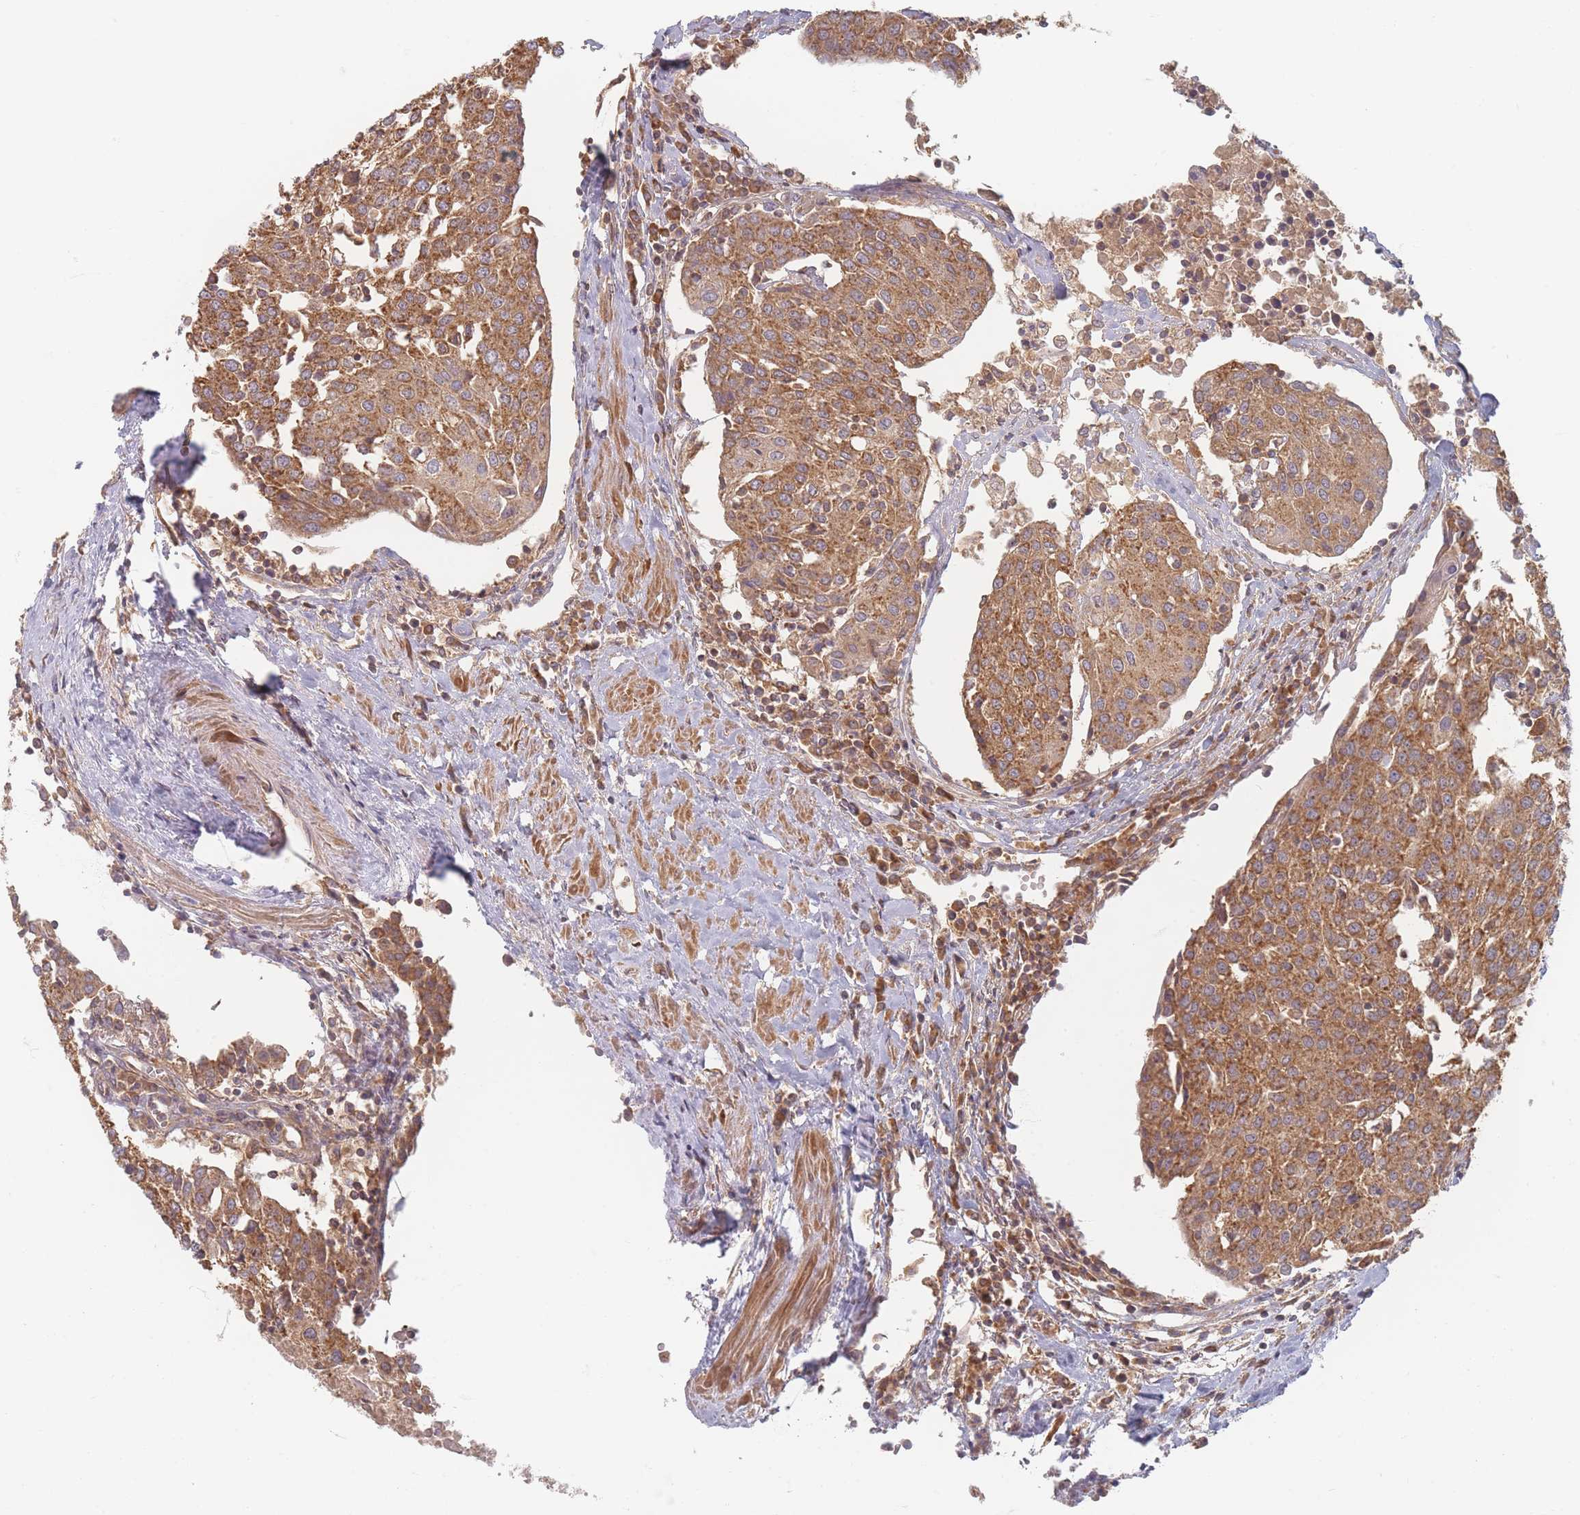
{"staining": {"intensity": "moderate", "quantity": ">75%", "location": "cytoplasmic/membranous"}, "tissue": "urothelial cancer", "cell_type": "Tumor cells", "image_type": "cancer", "snomed": [{"axis": "morphology", "description": "Urothelial carcinoma, High grade"}, {"axis": "topography", "description": "Urinary bladder"}], "caption": "IHC of urothelial cancer exhibits medium levels of moderate cytoplasmic/membranous expression in approximately >75% of tumor cells. (IHC, brightfield microscopy, high magnification).", "gene": "SLC35F3", "patient": {"sex": "female", "age": 85}}